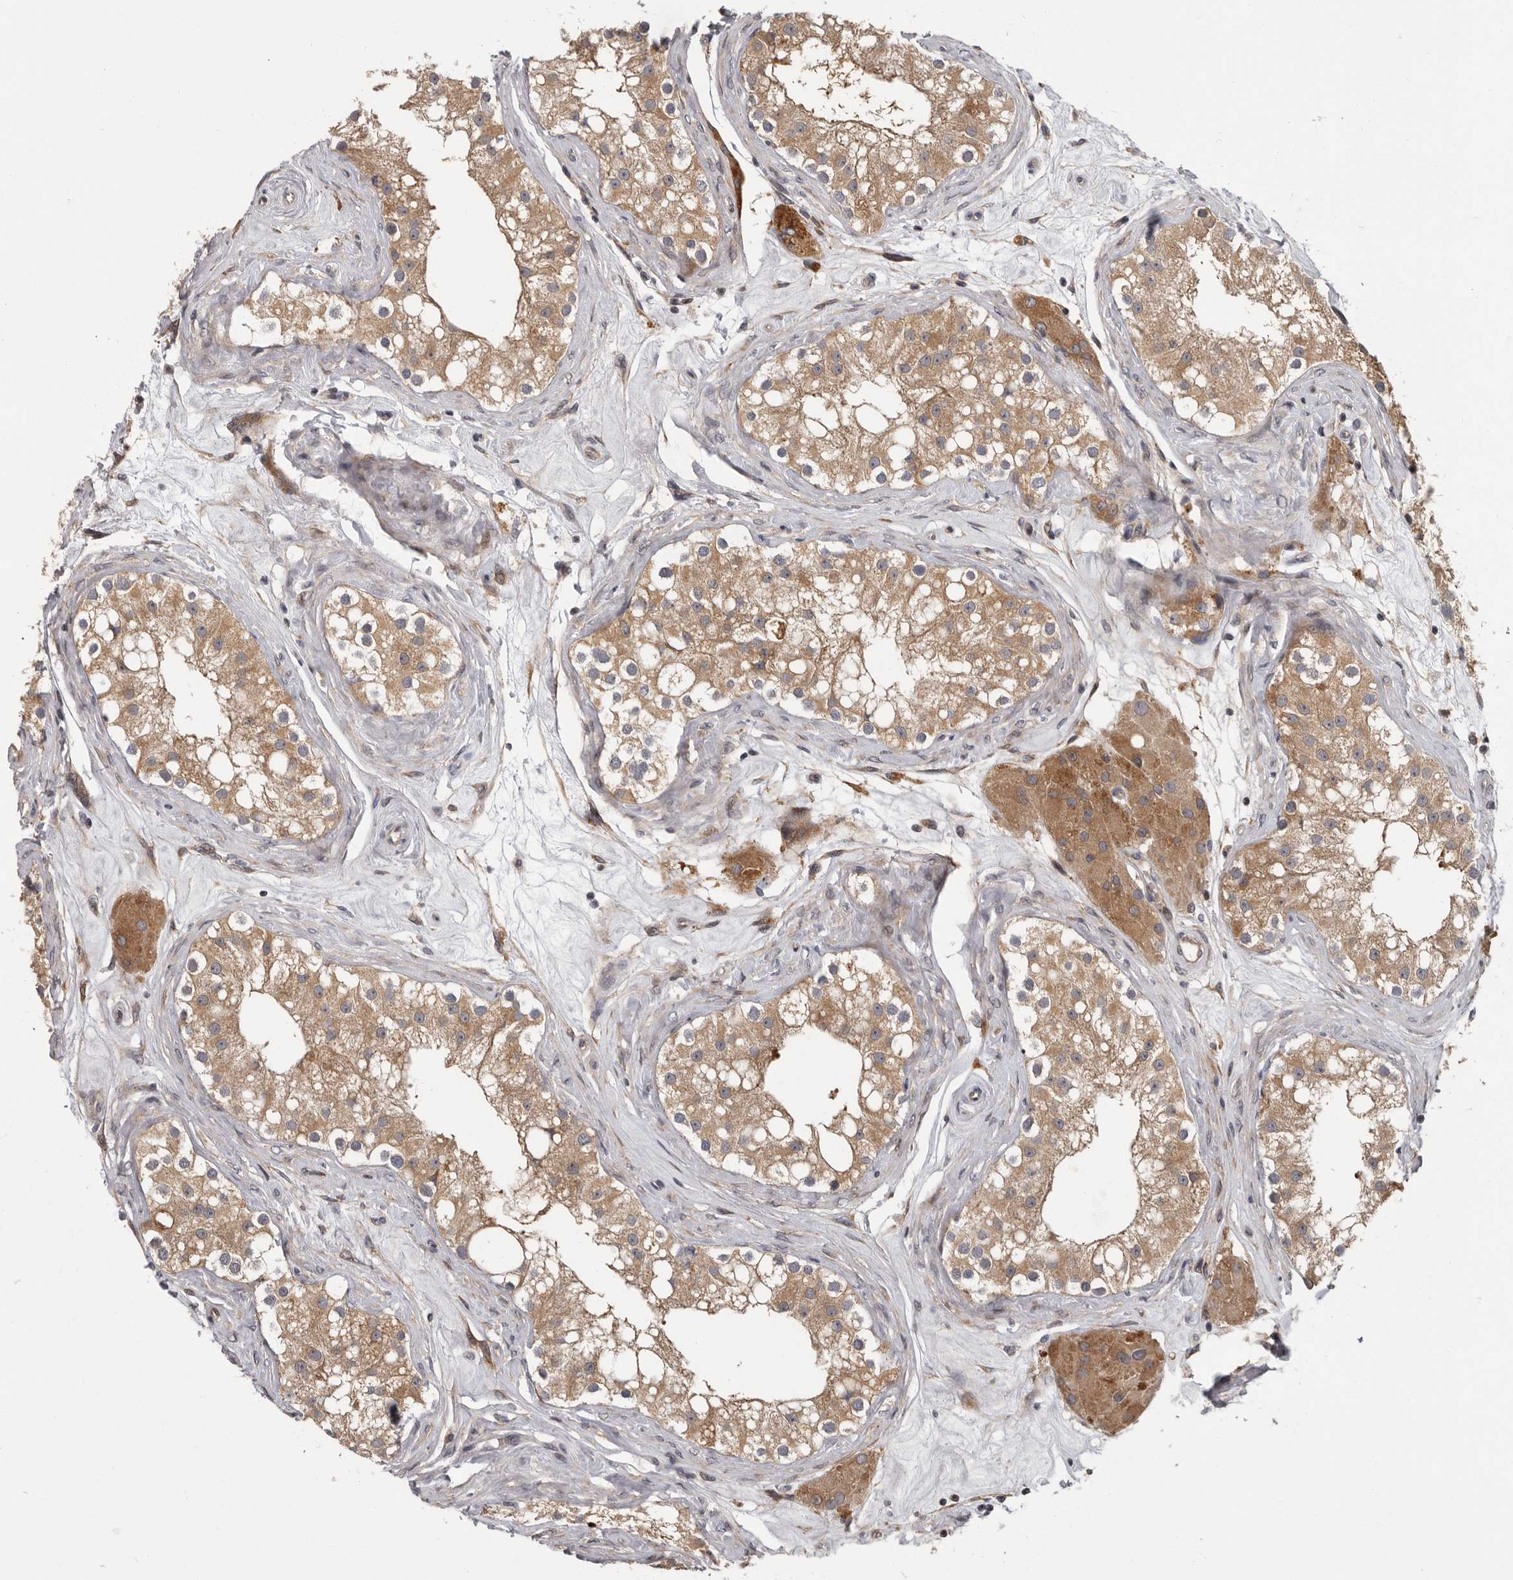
{"staining": {"intensity": "moderate", "quantity": ">75%", "location": "cytoplasmic/membranous"}, "tissue": "testis", "cell_type": "Cells in seminiferous ducts", "image_type": "normal", "snomed": [{"axis": "morphology", "description": "Normal tissue, NOS"}, {"axis": "topography", "description": "Testis"}], "caption": "Brown immunohistochemical staining in normal testis exhibits moderate cytoplasmic/membranous positivity in approximately >75% of cells in seminiferous ducts.", "gene": "FGFR4", "patient": {"sex": "male", "age": 84}}